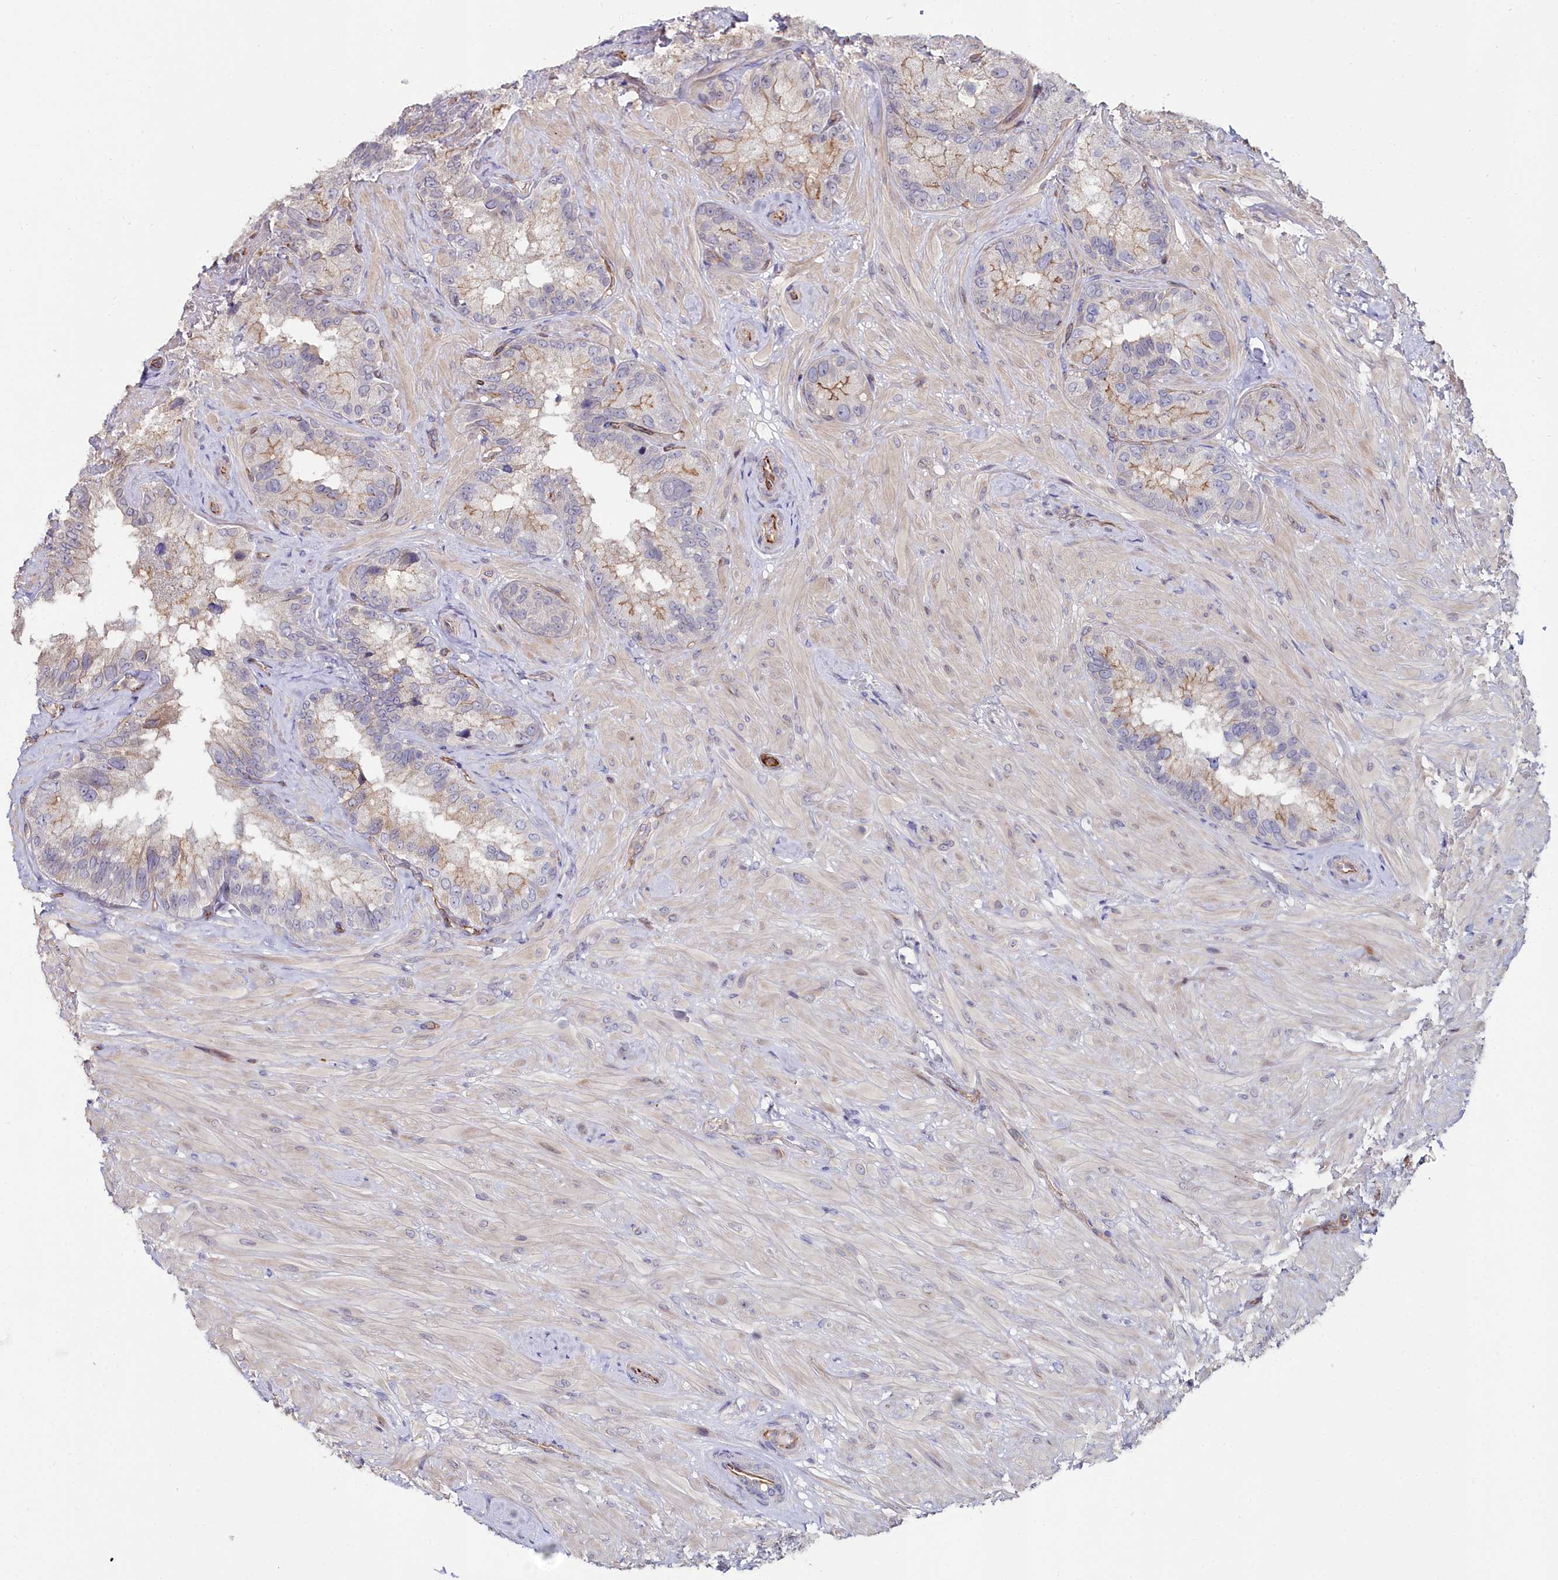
{"staining": {"intensity": "weak", "quantity": "<25%", "location": "cytoplasmic/membranous"}, "tissue": "seminal vesicle", "cell_type": "Glandular cells", "image_type": "normal", "snomed": [{"axis": "morphology", "description": "Normal tissue, NOS"}, {"axis": "topography", "description": "Seminal veicle"}, {"axis": "topography", "description": "Peripheral nerve tissue"}], "caption": "Immunohistochemical staining of normal seminal vesicle displays no significant staining in glandular cells. (Immunohistochemistry, brightfield microscopy, high magnification).", "gene": "C4orf19", "patient": {"sex": "male", "age": 67}}